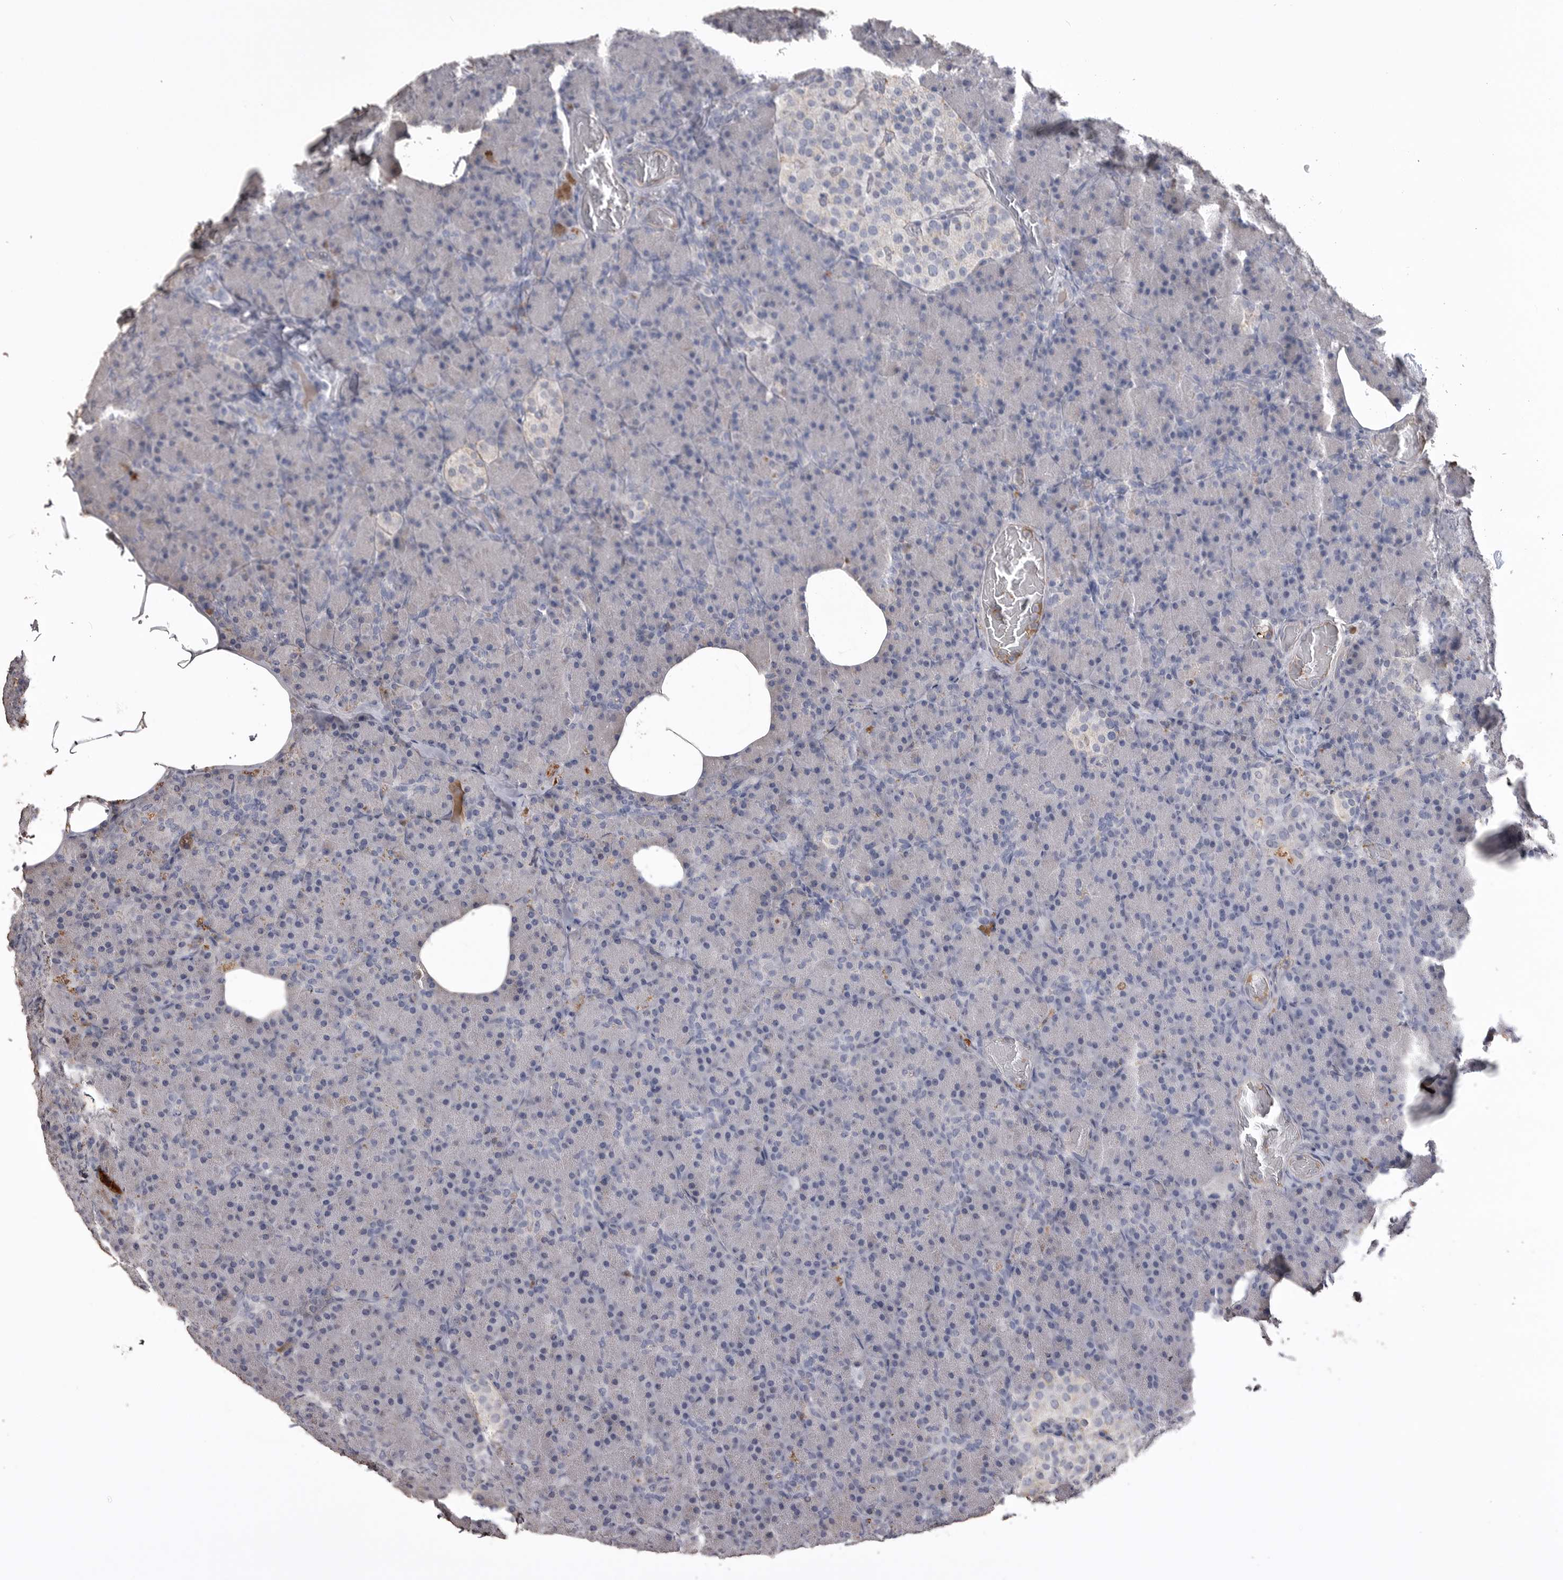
{"staining": {"intensity": "negative", "quantity": "none", "location": "none"}, "tissue": "pancreas", "cell_type": "Exocrine glandular cells", "image_type": "normal", "snomed": [{"axis": "morphology", "description": "Normal tissue, NOS"}, {"axis": "topography", "description": "Pancreas"}], "caption": "This histopathology image is of benign pancreas stained with immunohistochemistry to label a protein in brown with the nuclei are counter-stained blue. There is no expression in exocrine glandular cells.", "gene": "AHSG", "patient": {"sex": "female", "age": 43}}